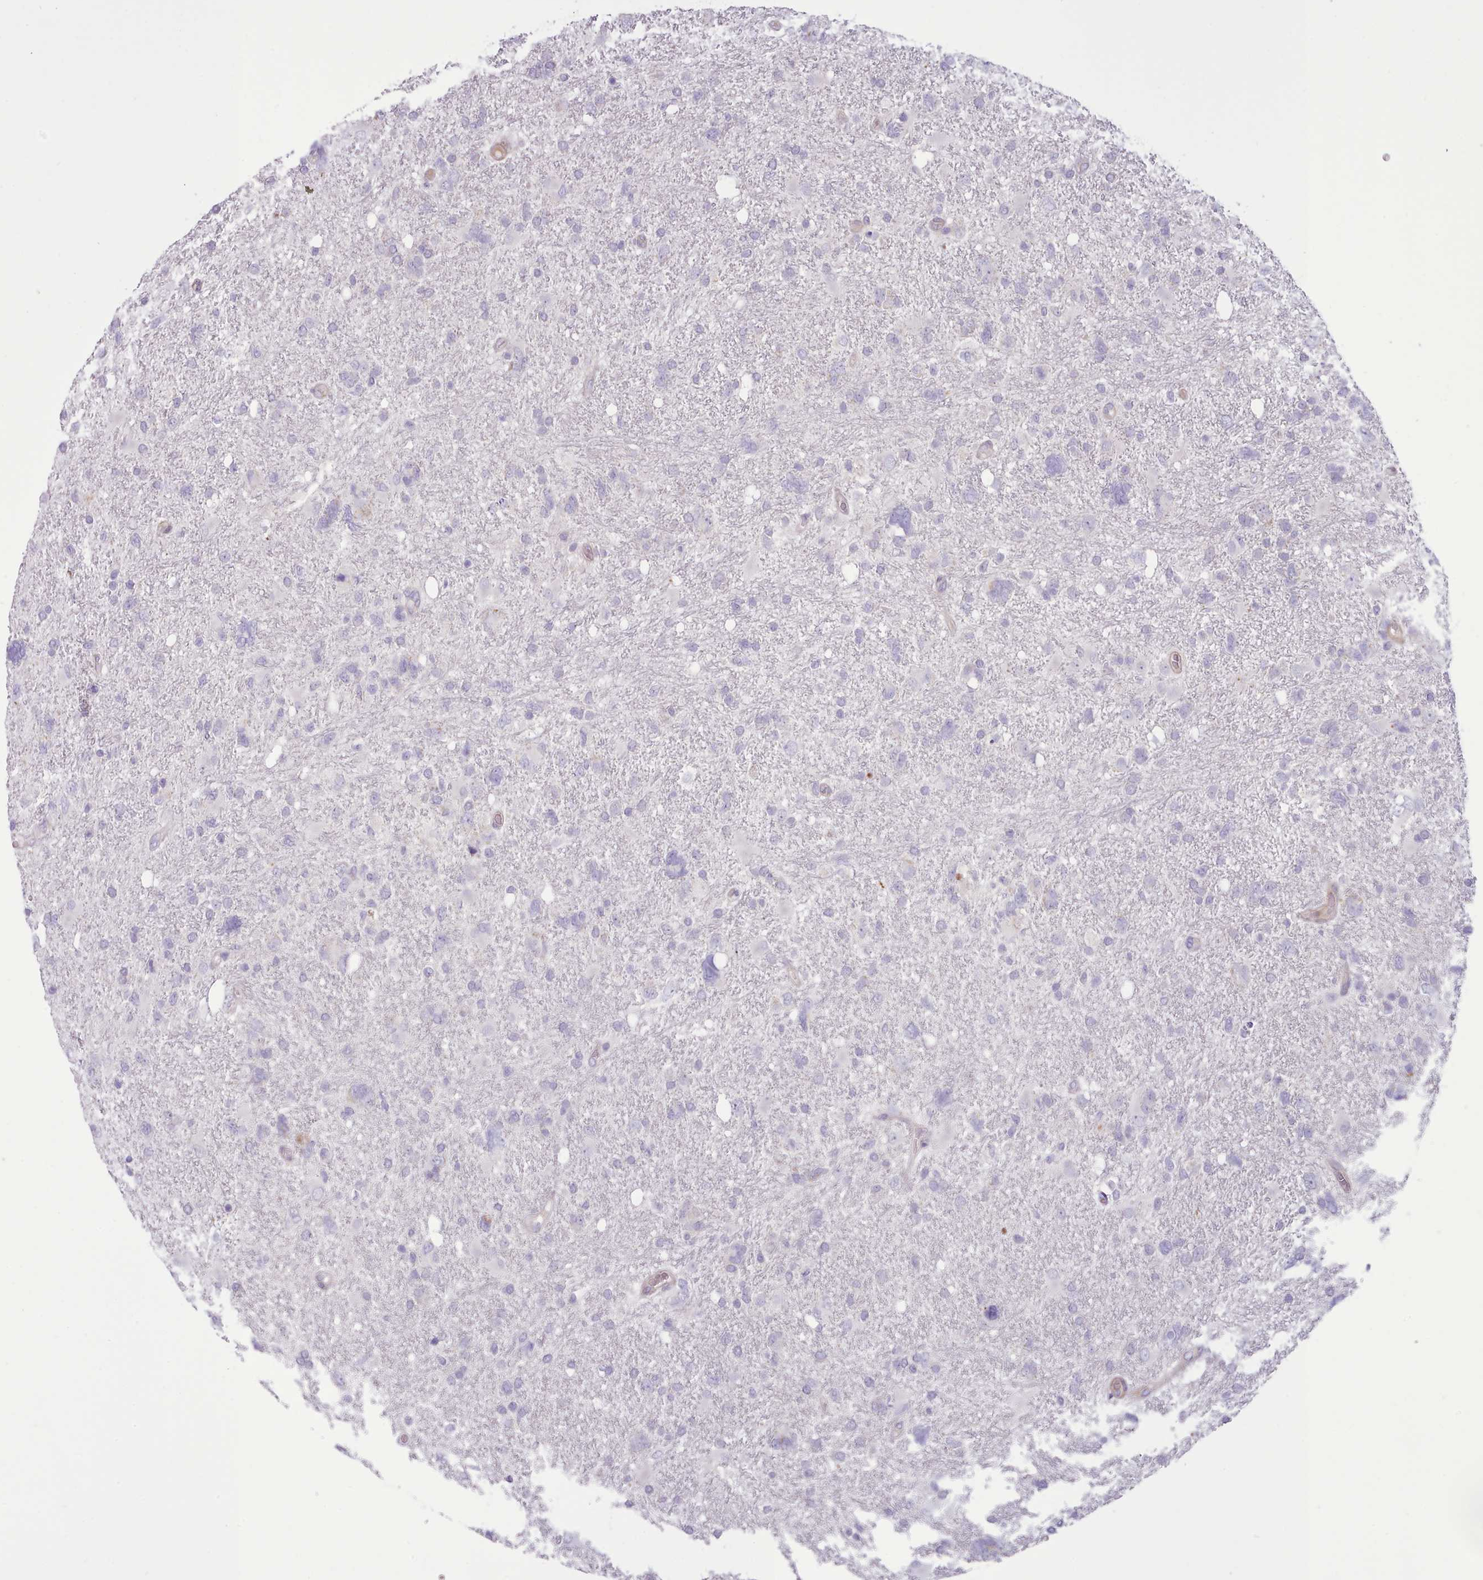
{"staining": {"intensity": "negative", "quantity": "none", "location": "none"}, "tissue": "glioma", "cell_type": "Tumor cells", "image_type": "cancer", "snomed": [{"axis": "morphology", "description": "Glioma, malignant, High grade"}, {"axis": "topography", "description": "Brain"}], "caption": "Tumor cells are negative for protein expression in human glioma. (Brightfield microscopy of DAB immunohistochemistry at high magnification).", "gene": "TENT4B", "patient": {"sex": "male", "age": 61}}